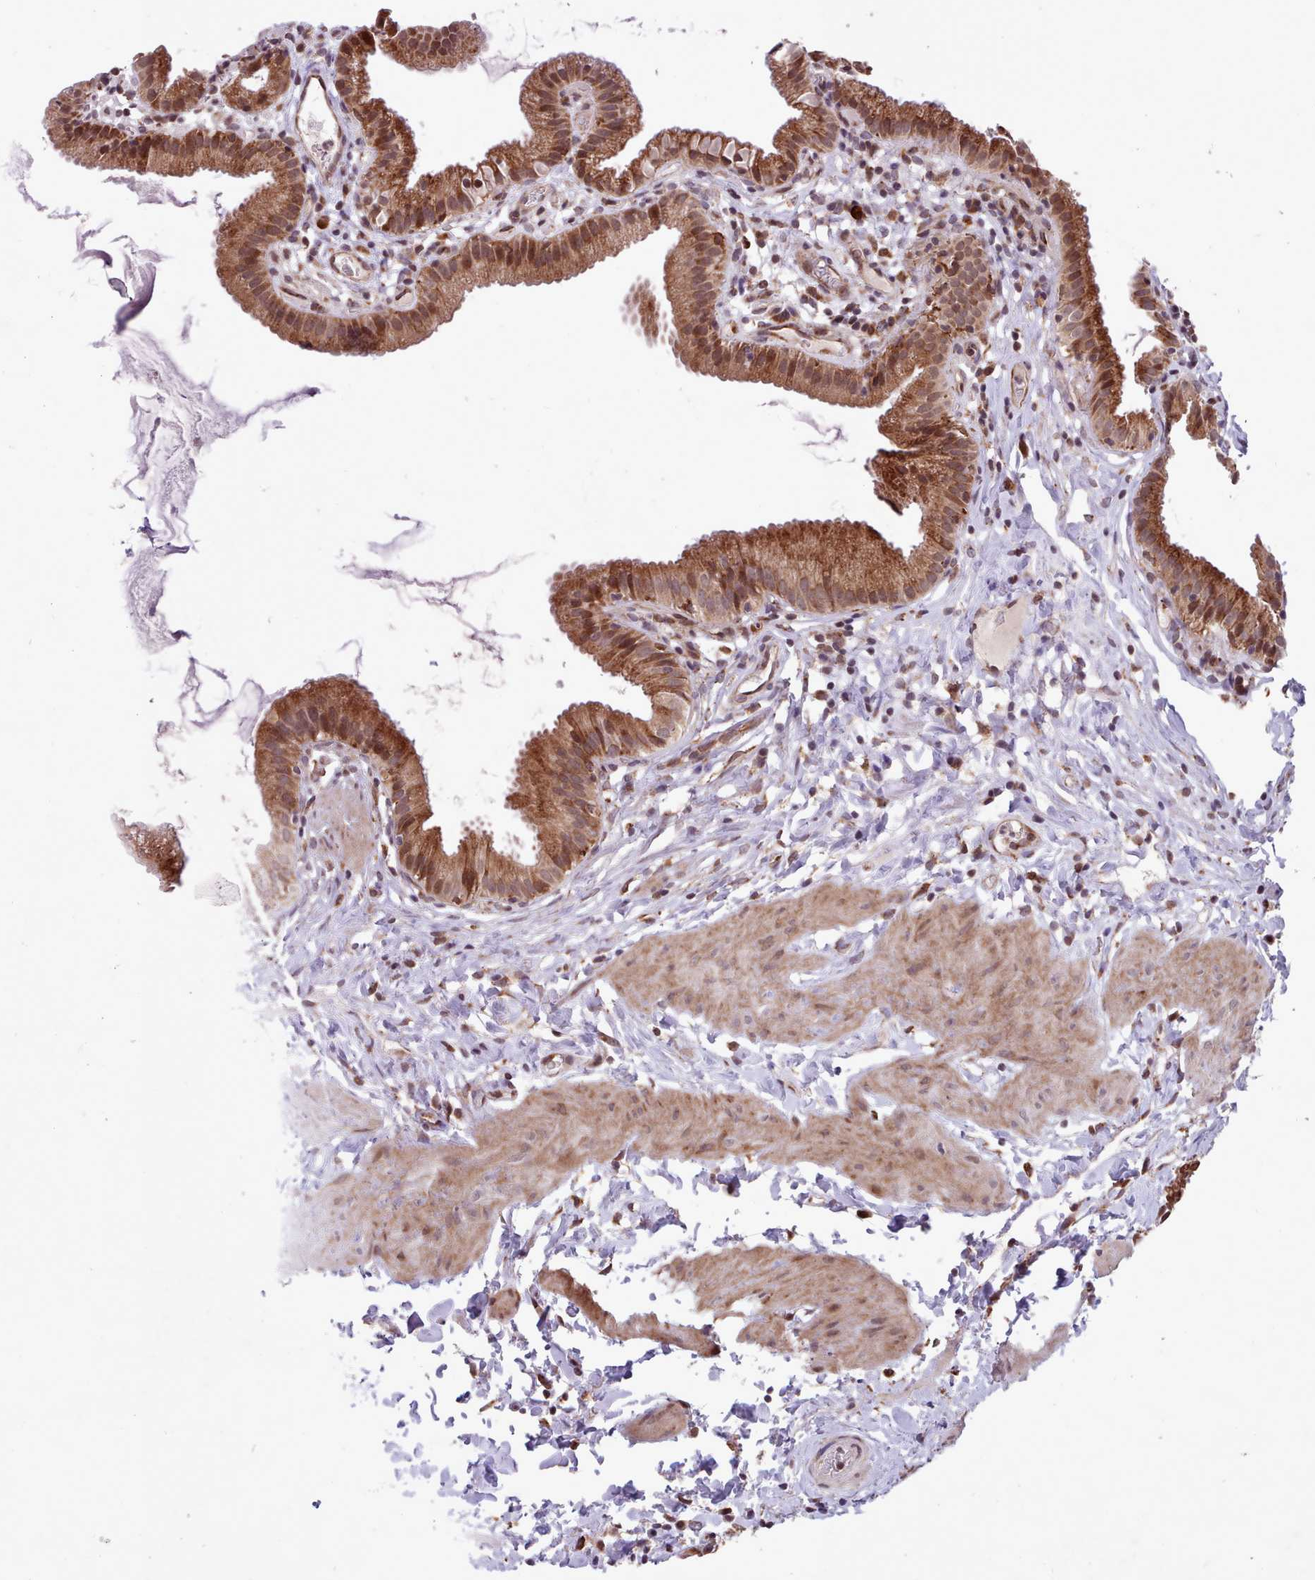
{"staining": {"intensity": "strong", "quantity": ">75%", "location": "cytoplasmic/membranous"}, "tissue": "gallbladder", "cell_type": "Glandular cells", "image_type": "normal", "snomed": [{"axis": "morphology", "description": "Normal tissue, NOS"}, {"axis": "topography", "description": "Gallbladder"}], "caption": "Approximately >75% of glandular cells in benign gallbladder show strong cytoplasmic/membranous protein staining as visualized by brown immunohistochemical staining.", "gene": "TTLL3", "patient": {"sex": "female", "age": 46}}